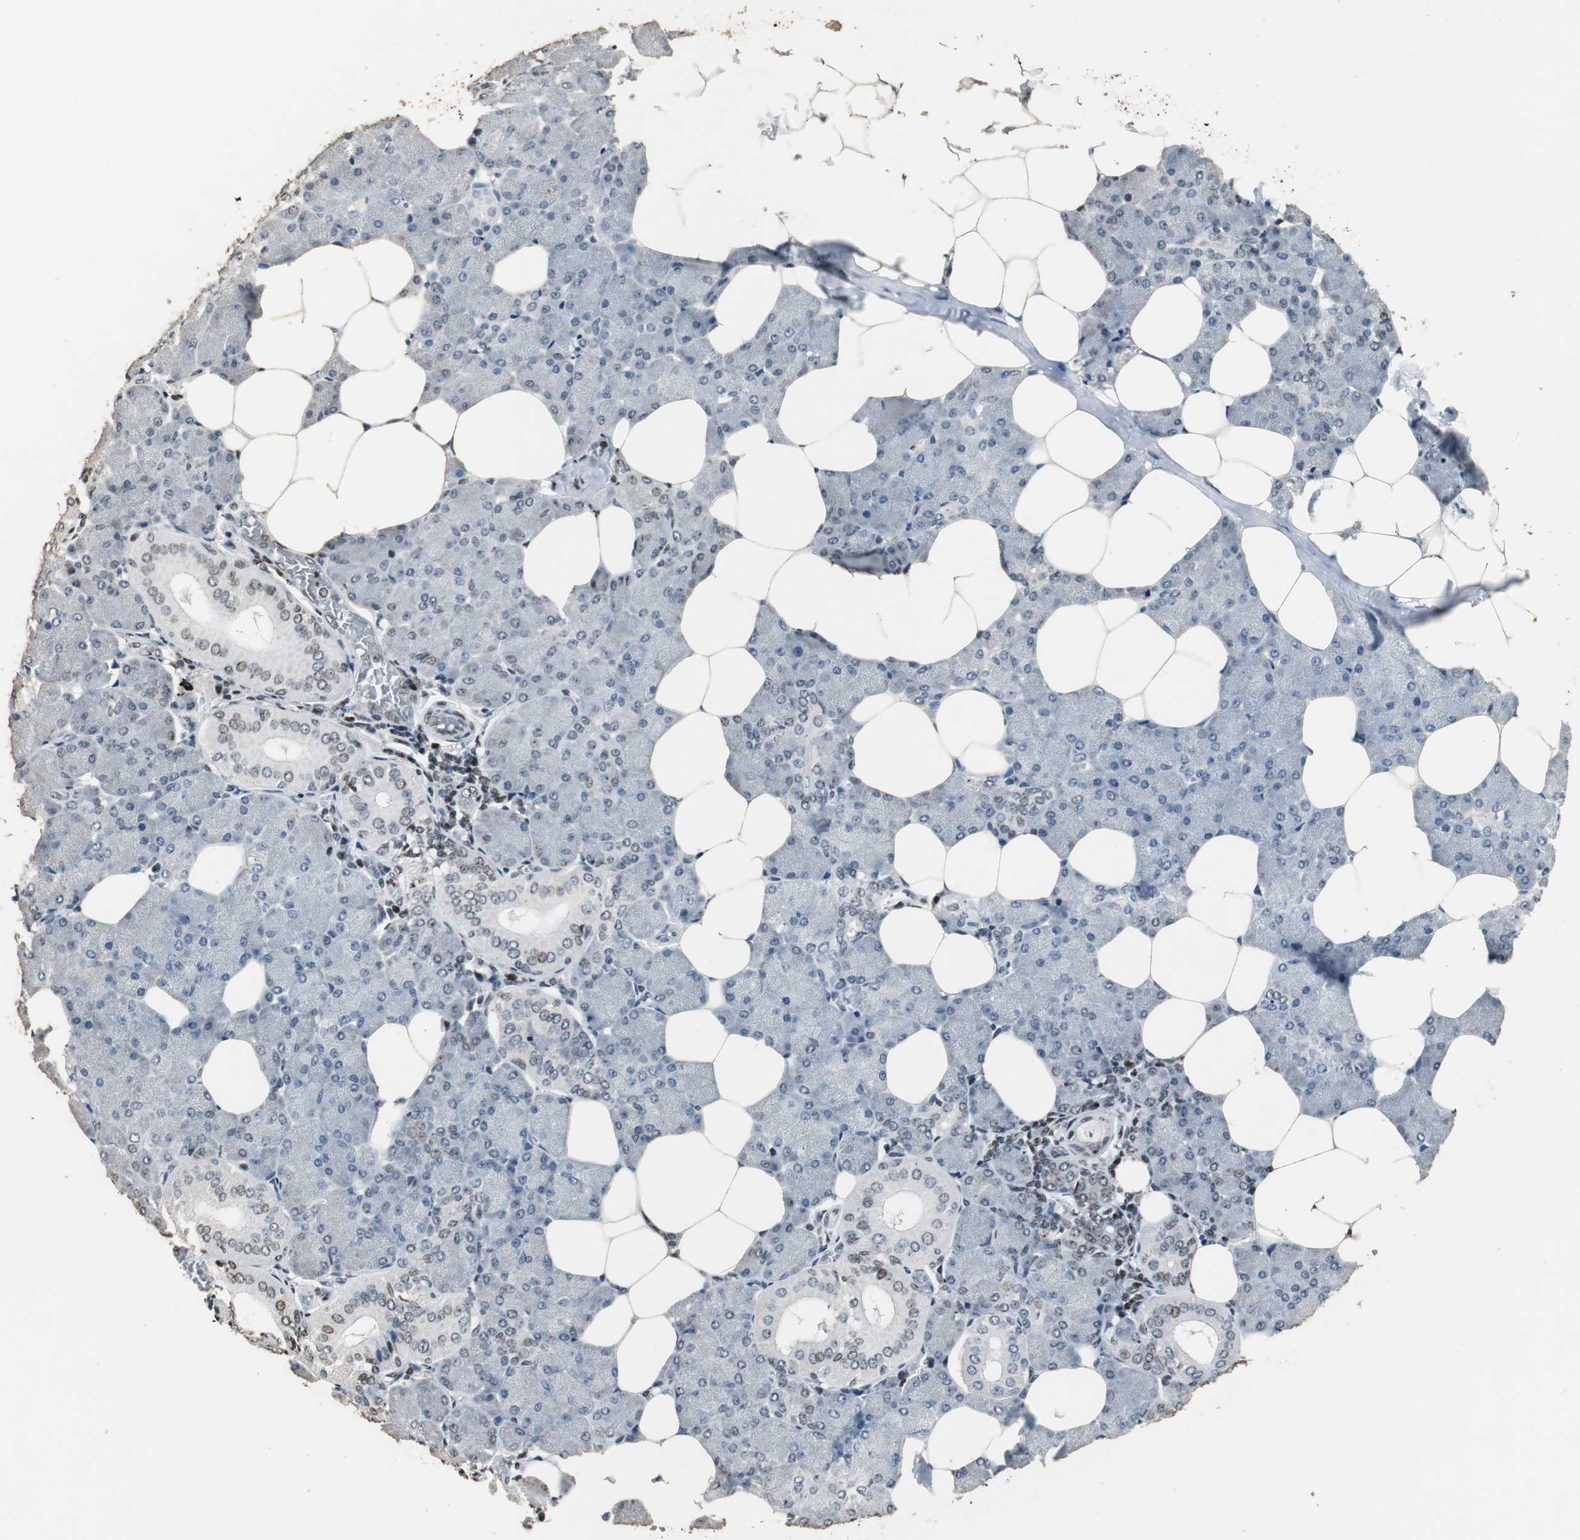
{"staining": {"intensity": "weak", "quantity": "25%-75%", "location": "nuclear"}, "tissue": "salivary gland", "cell_type": "Glandular cells", "image_type": "normal", "snomed": [{"axis": "morphology", "description": "Normal tissue, NOS"}, {"axis": "morphology", "description": "Adenoma, NOS"}, {"axis": "topography", "description": "Salivary gland"}], "caption": "High-power microscopy captured an immunohistochemistry photomicrograph of benign salivary gland, revealing weak nuclear expression in about 25%-75% of glandular cells. The staining was performed using DAB, with brown indicating positive protein expression. Nuclei are stained blue with hematoxylin.", "gene": "PAXIP1", "patient": {"sex": "female", "age": 32}}